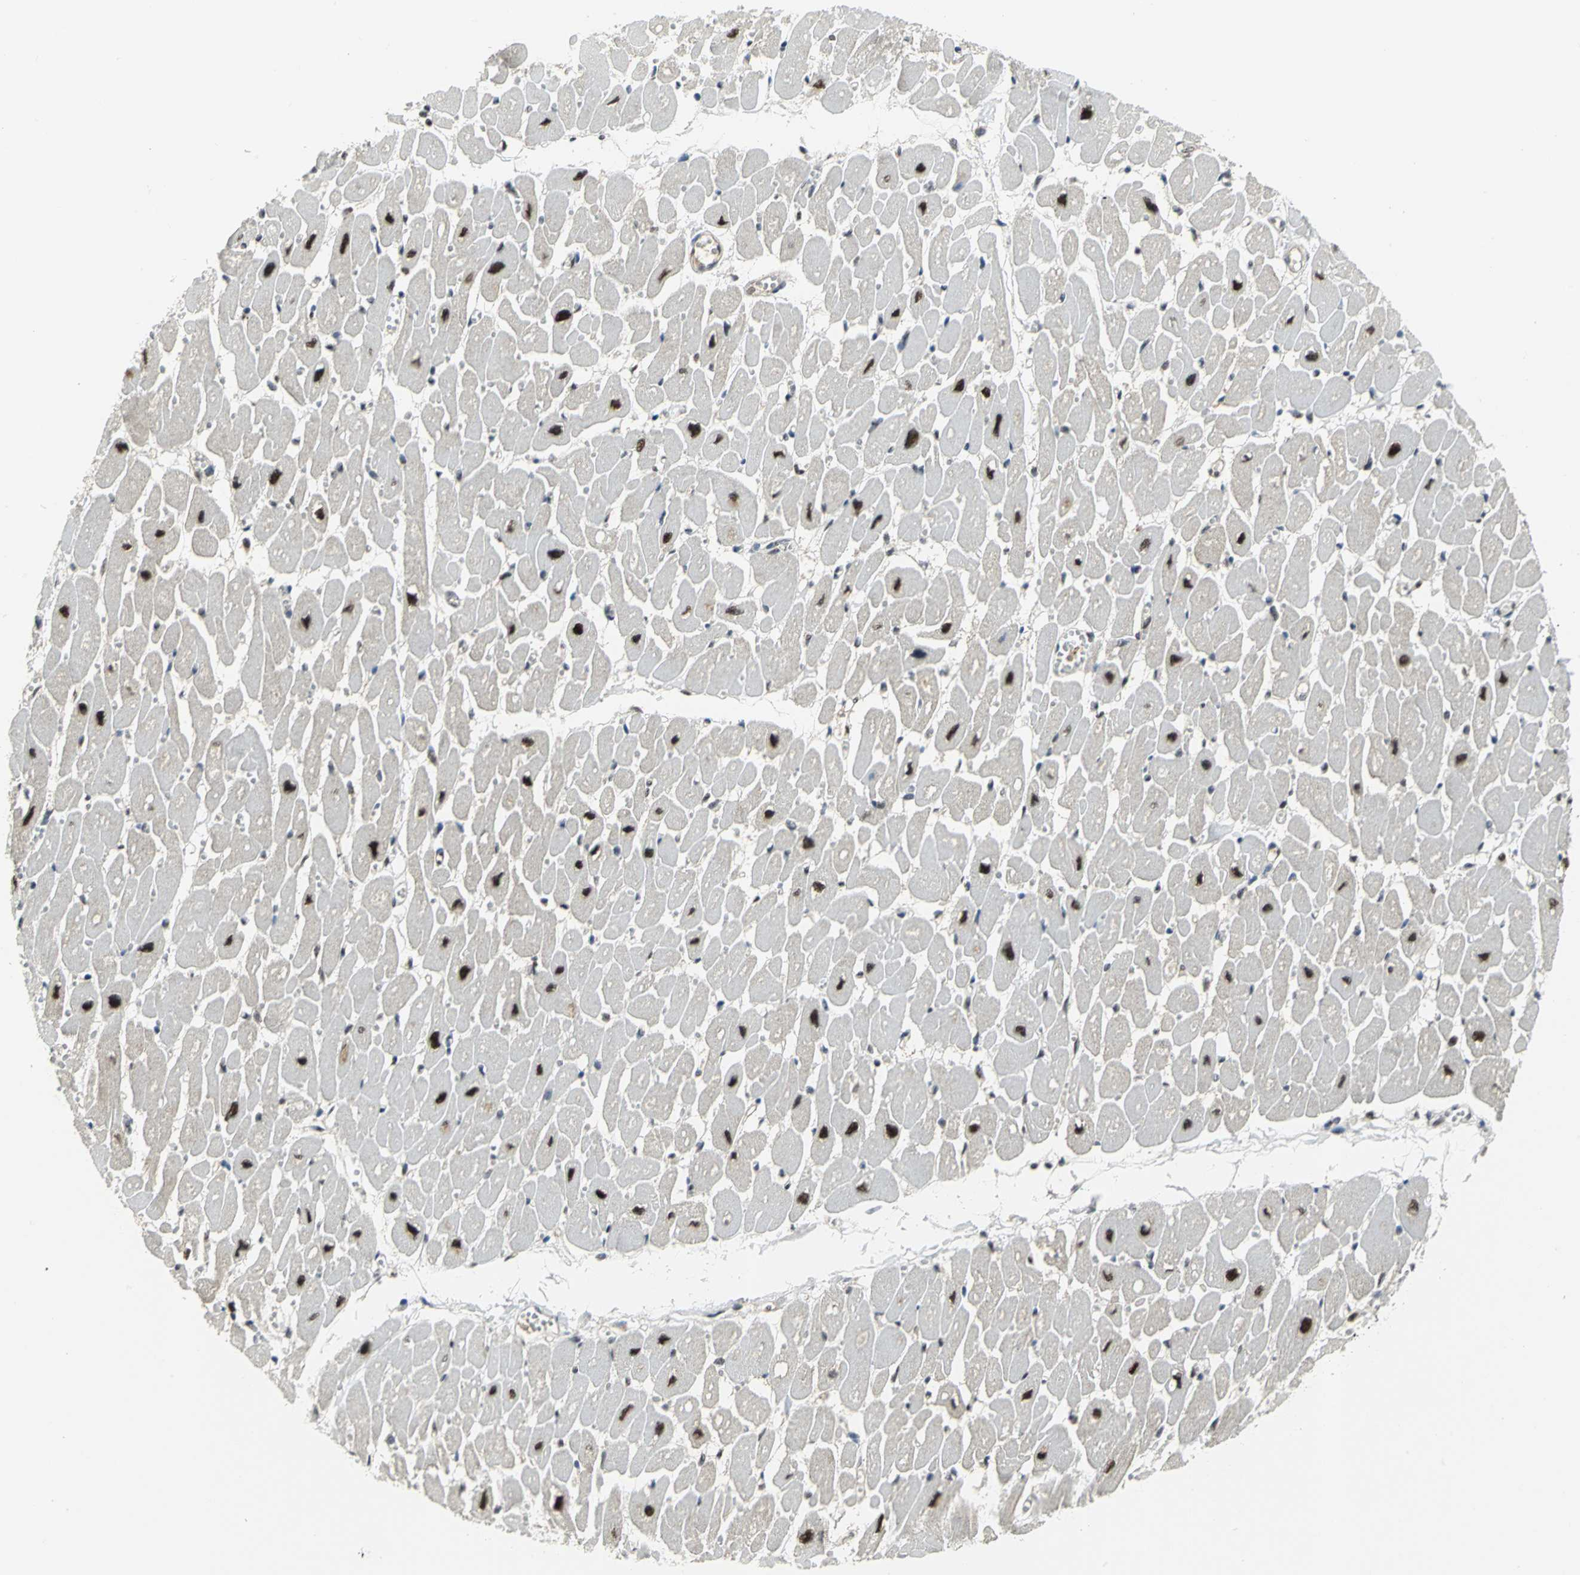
{"staining": {"intensity": "moderate", "quantity": "25%-75%", "location": "nuclear"}, "tissue": "heart muscle", "cell_type": "Cardiomyocytes", "image_type": "normal", "snomed": [{"axis": "morphology", "description": "Normal tissue, NOS"}, {"axis": "topography", "description": "Heart"}], "caption": "Immunohistochemistry micrograph of unremarkable heart muscle: human heart muscle stained using IHC shows medium levels of moderate protein expression localized specifically in the nuclear of cardiomyocytes, appearing as a nuclear brown color.", "gene": "PSMA4", "patient": {"sex": "female", "age": 54}}